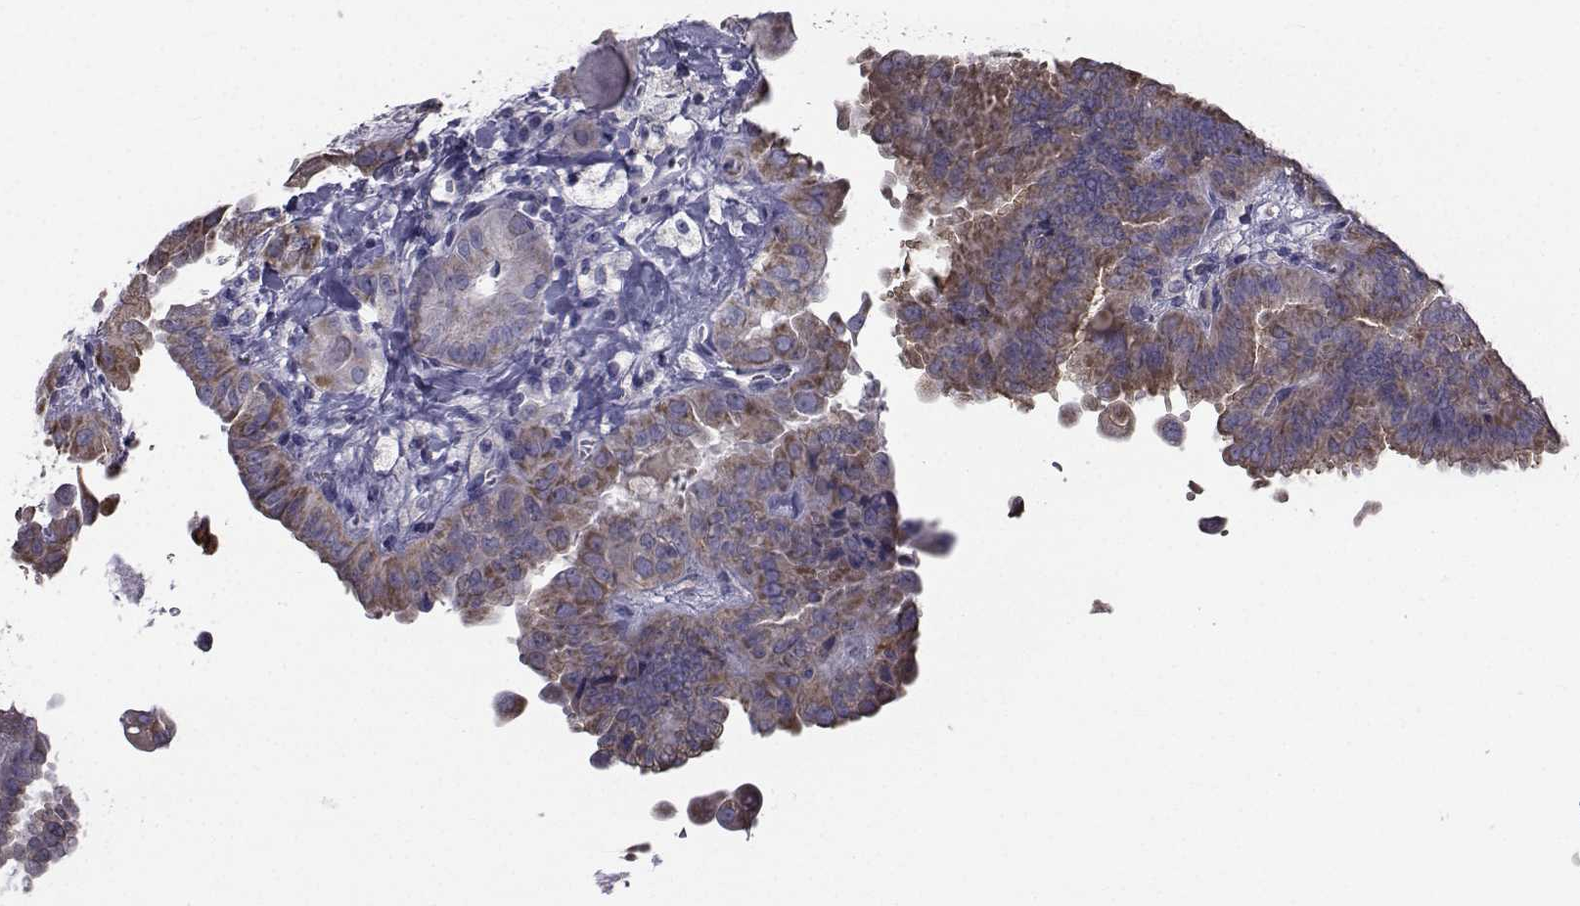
{"staining": {"intensity": "strong", "quantity": "25%-75%", "location": "cytoplasmic/membranous"}, "tissue": "thyroid cancer", "cell_type": "Tumor cells", "image_type": "cancer", "snomed": [{"axis": "morphology", "description": "Papillary adenocarcinoma, NOS"}, {"axis": "topography", "description": "Thyroid gland"}], "caption": "Immunohistochemistry (IHC) image of neoplastic tissue: human thyroid cancer (papillary adenocarcinoma) stained using immunohistochemistry reveals high levels of strong protein expression localized specifically in the cytoplasmic/membranous of tumor cells, appearing as a cytoplasmic/membranous brown color.", "gene": "FDXR", "patient": {"sex": "female", "age": 37}}